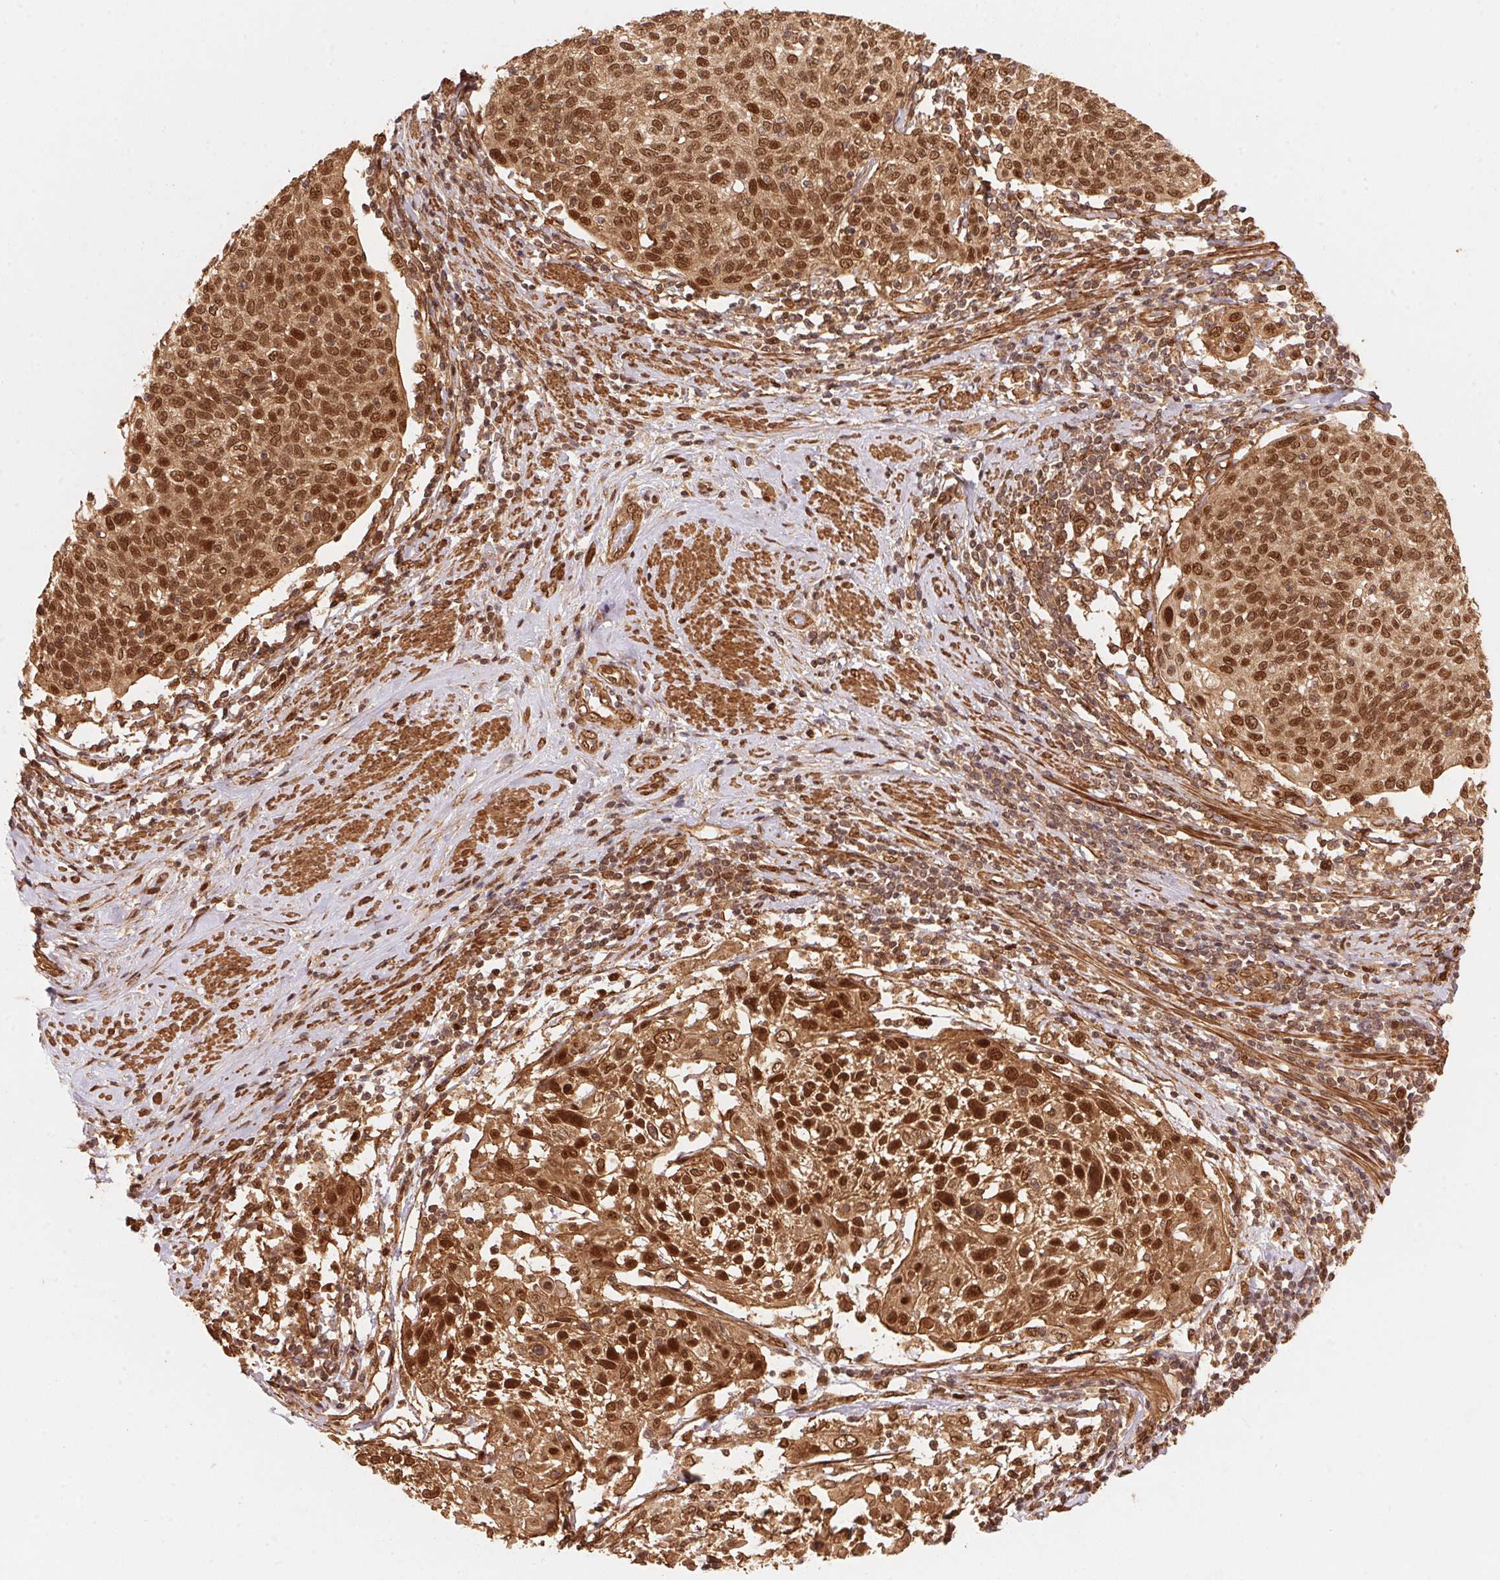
{"staining": {"intensity": "strong", "quantity": ">75%", "location": "cytoplasmic/membranous,nuclear"}, "tissue": "cervical cancer", "cell_type": "Tumor cells", "image_type": "cancer", "snomed": [{"axis": "morphology", "description": "Squamous cell carcinoma, NOS"}, {"axis": "topography", "description": "Cervix"}], "caption": "Immunohistochemical staining of squamous cell carcinoma (cervical) exhibits strong cytoplasmic/membranous and nuclear protein expression in approximately >75% of tumor cells.", "gene": "TNIP2", "patient": {"sex": "female", "age": 61}}